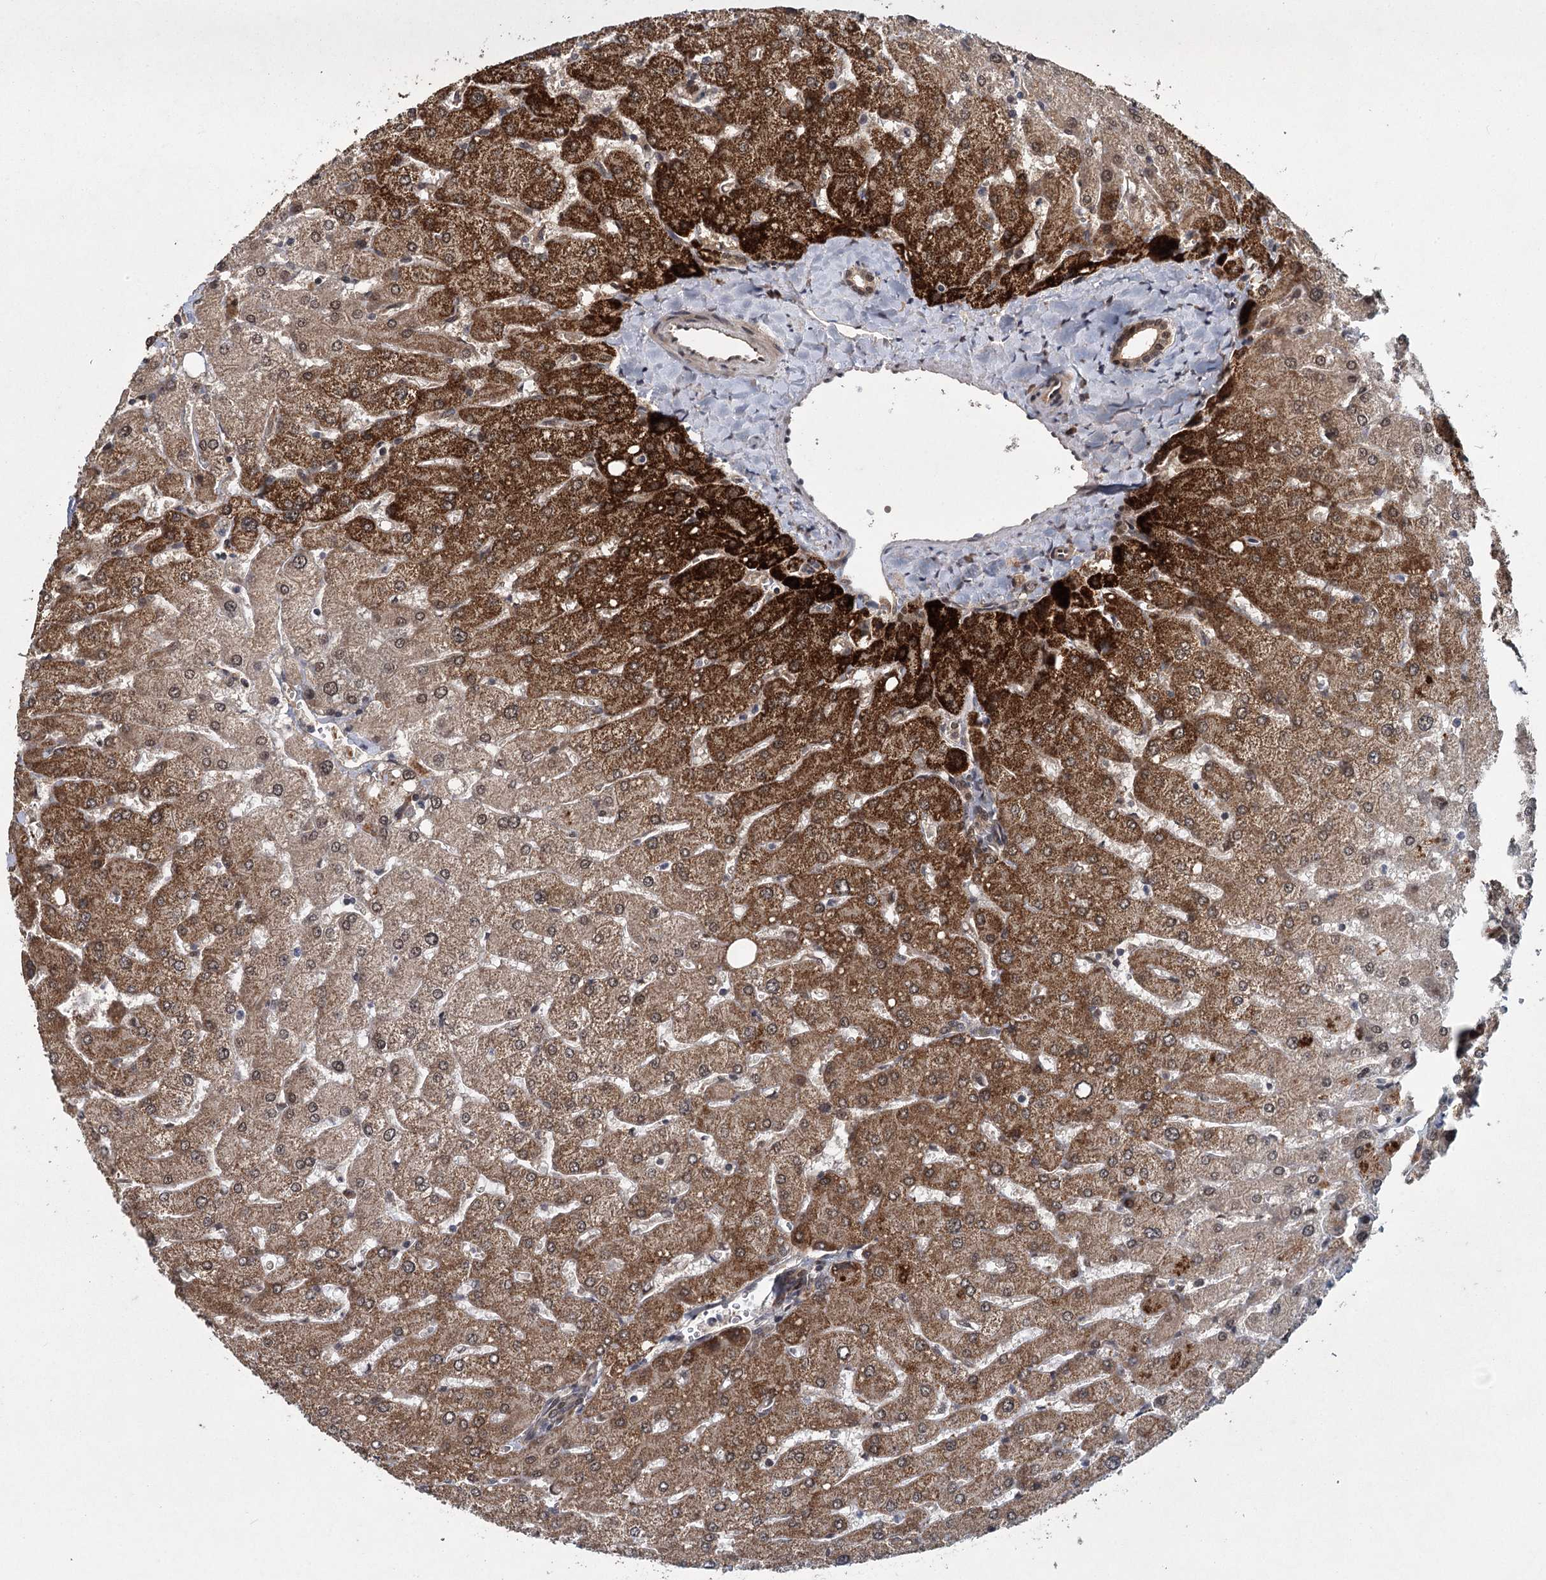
{"staining": {"intensity": "weak", "quantity": ">75%", "location": "cytoplasmic/membranous,nuclear"}, "tissue": "liver", "cell_type": "Cholangiocytes", "image_type": "normal", "snomed": [{"axis": "morphology", "description": "Normal tissue, NOS"}, {"axis": "topography", "description": "Liver"}], "caption": "The histopathology image shows immunohistochemical staining of benign liver. There is weak cytoplasmic/membranous,nuclear expression is appreciated in approximately >75% of cholangiocytes. (Brightfield microscopy of DAB IHC at high magnification).", "gene": "MYG1", "patient": {"sex": "male", "age": 55}}